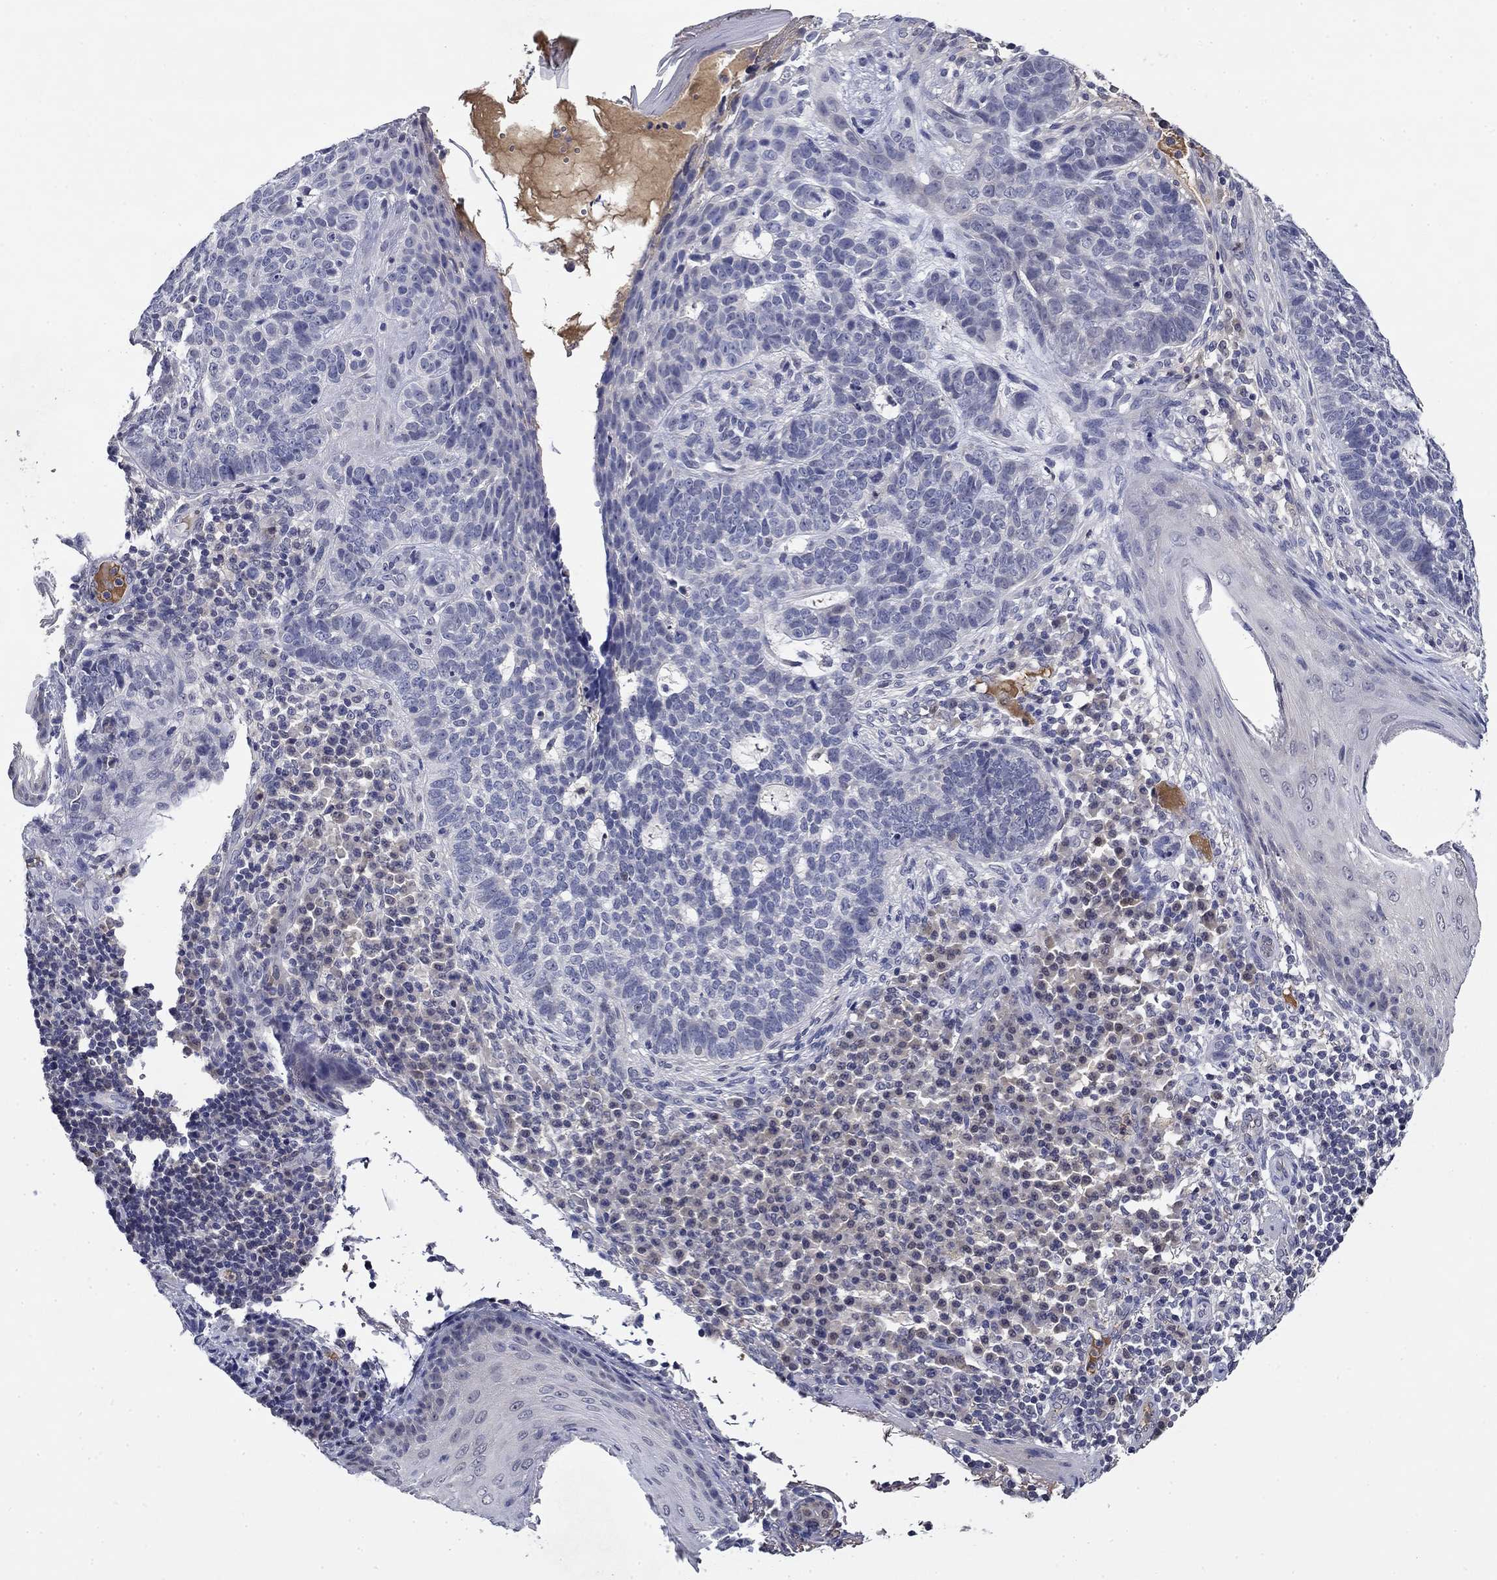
{"staining": {"intensity": "negative", "quantity": "none", "location": "none"}, "tissue": "skin cancer", "cell_type": "Tumor cells", "image_type": "cancer", "snomed": [{"axis": "morphology", "description": "Basal cell carcinoma"}, {"axis": "topography", "description": "Skin"}], "caption": "Immunohistochemical staining of human skin cancer (basal cell carcinoma) shows no significant staining in tumor cells. (Brightfield microscopy of DAB (3,3'-diaminobenzidine) IHC at high magnification).", "gene": "DDTL", "patient": {"sex": "female", "age": 69}}